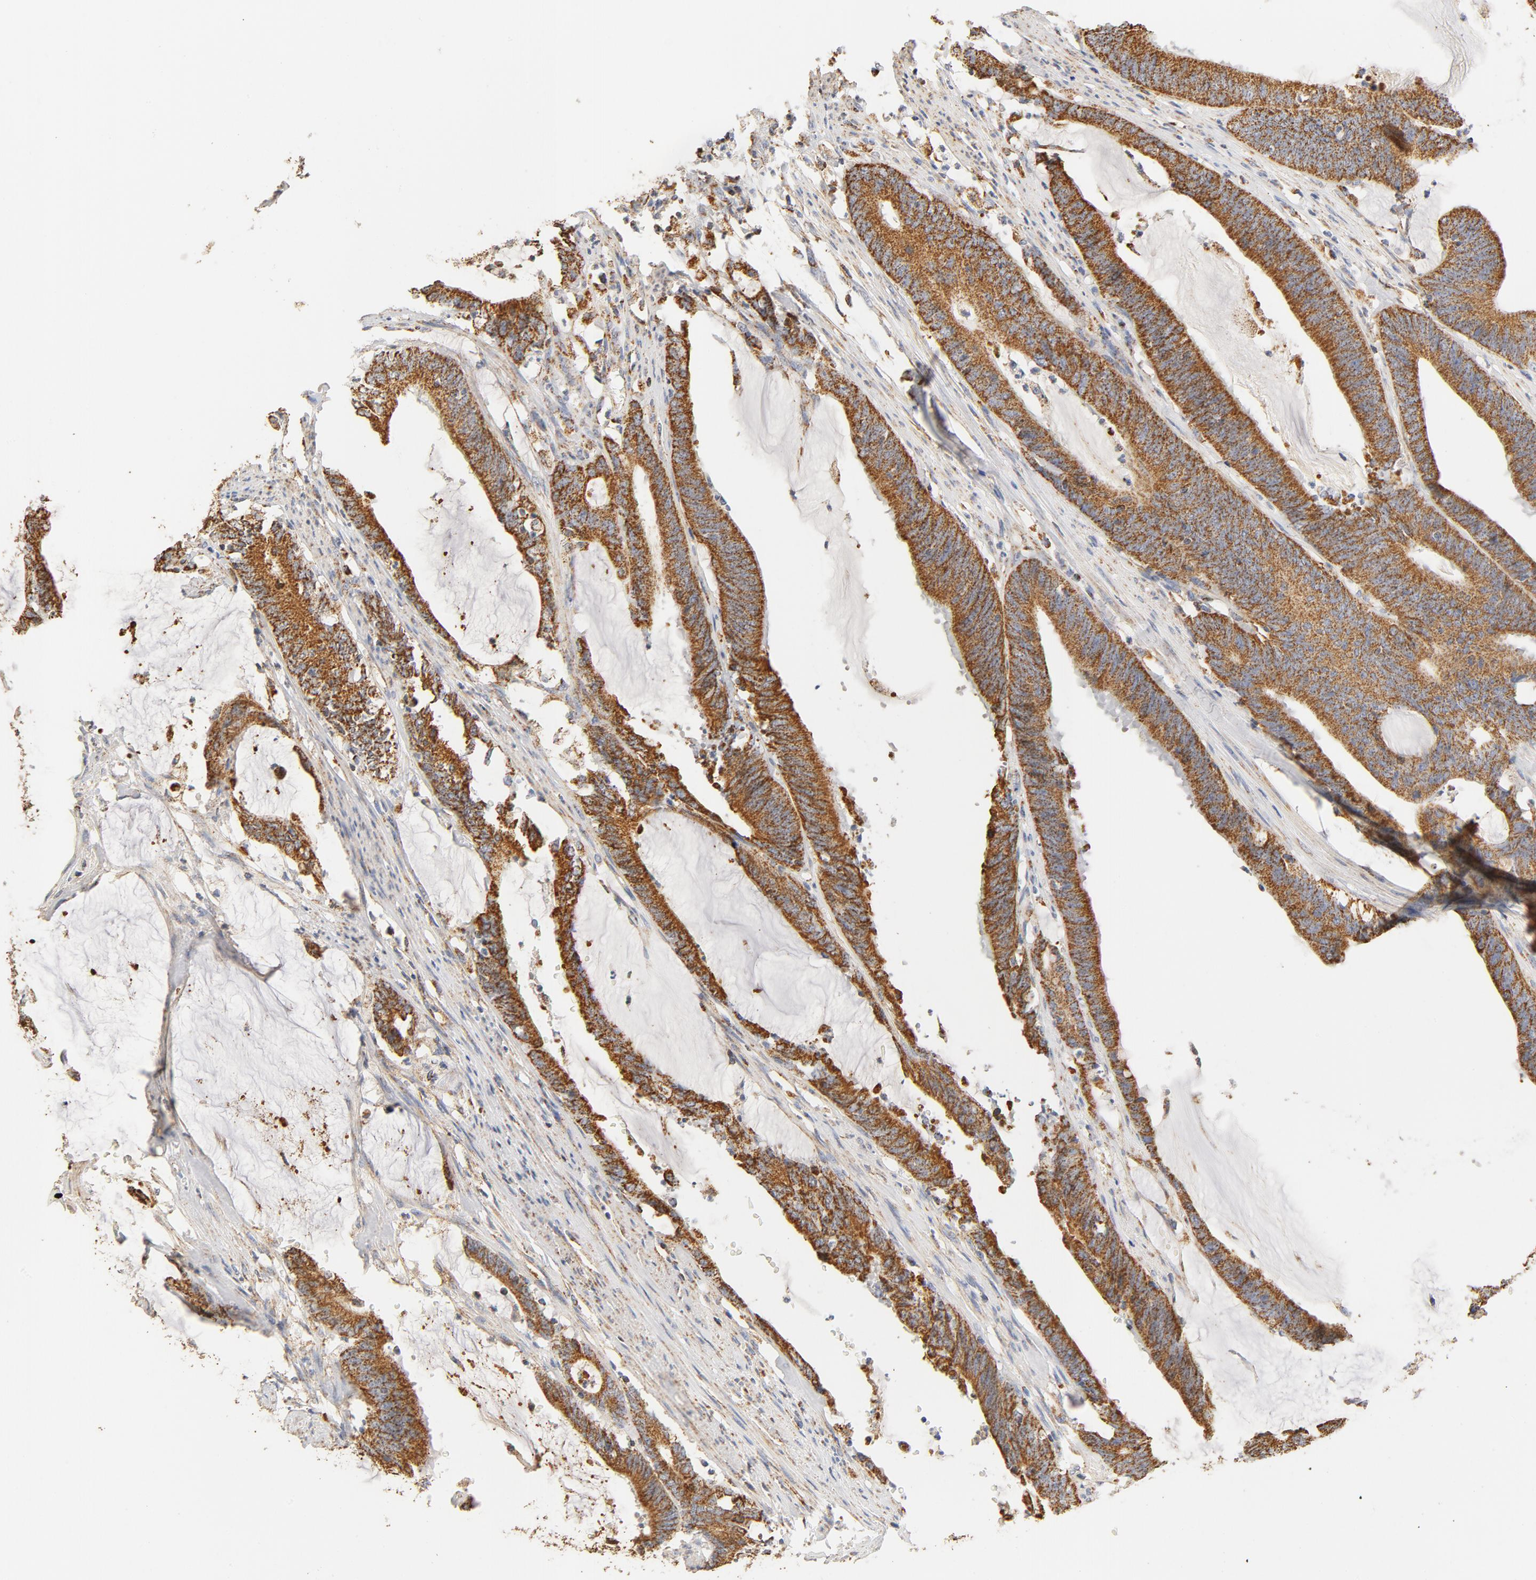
{"staining": {"intensity": "strong", "quantity": ">75%", "location": "cytoplasmic/membranous"}, "tissue": "colorectal cancer", "cell_type": "Tumor cells", "image_type": "cancer", "snomed": [{"axis": "morphology", "description": "Adenocarcinoma, NOS"}, {"axis": "topography", "description": "Rectum"}], "caption": "A high-resolution micrograph shows IHC staining of adenocarcinoma (colorectal), which reveals strong cytoplasmic/membranous expression in approximately >75% of tumor cells.", "gene": "COX4I1", "patient": {"sex": "female", "age": 66}}